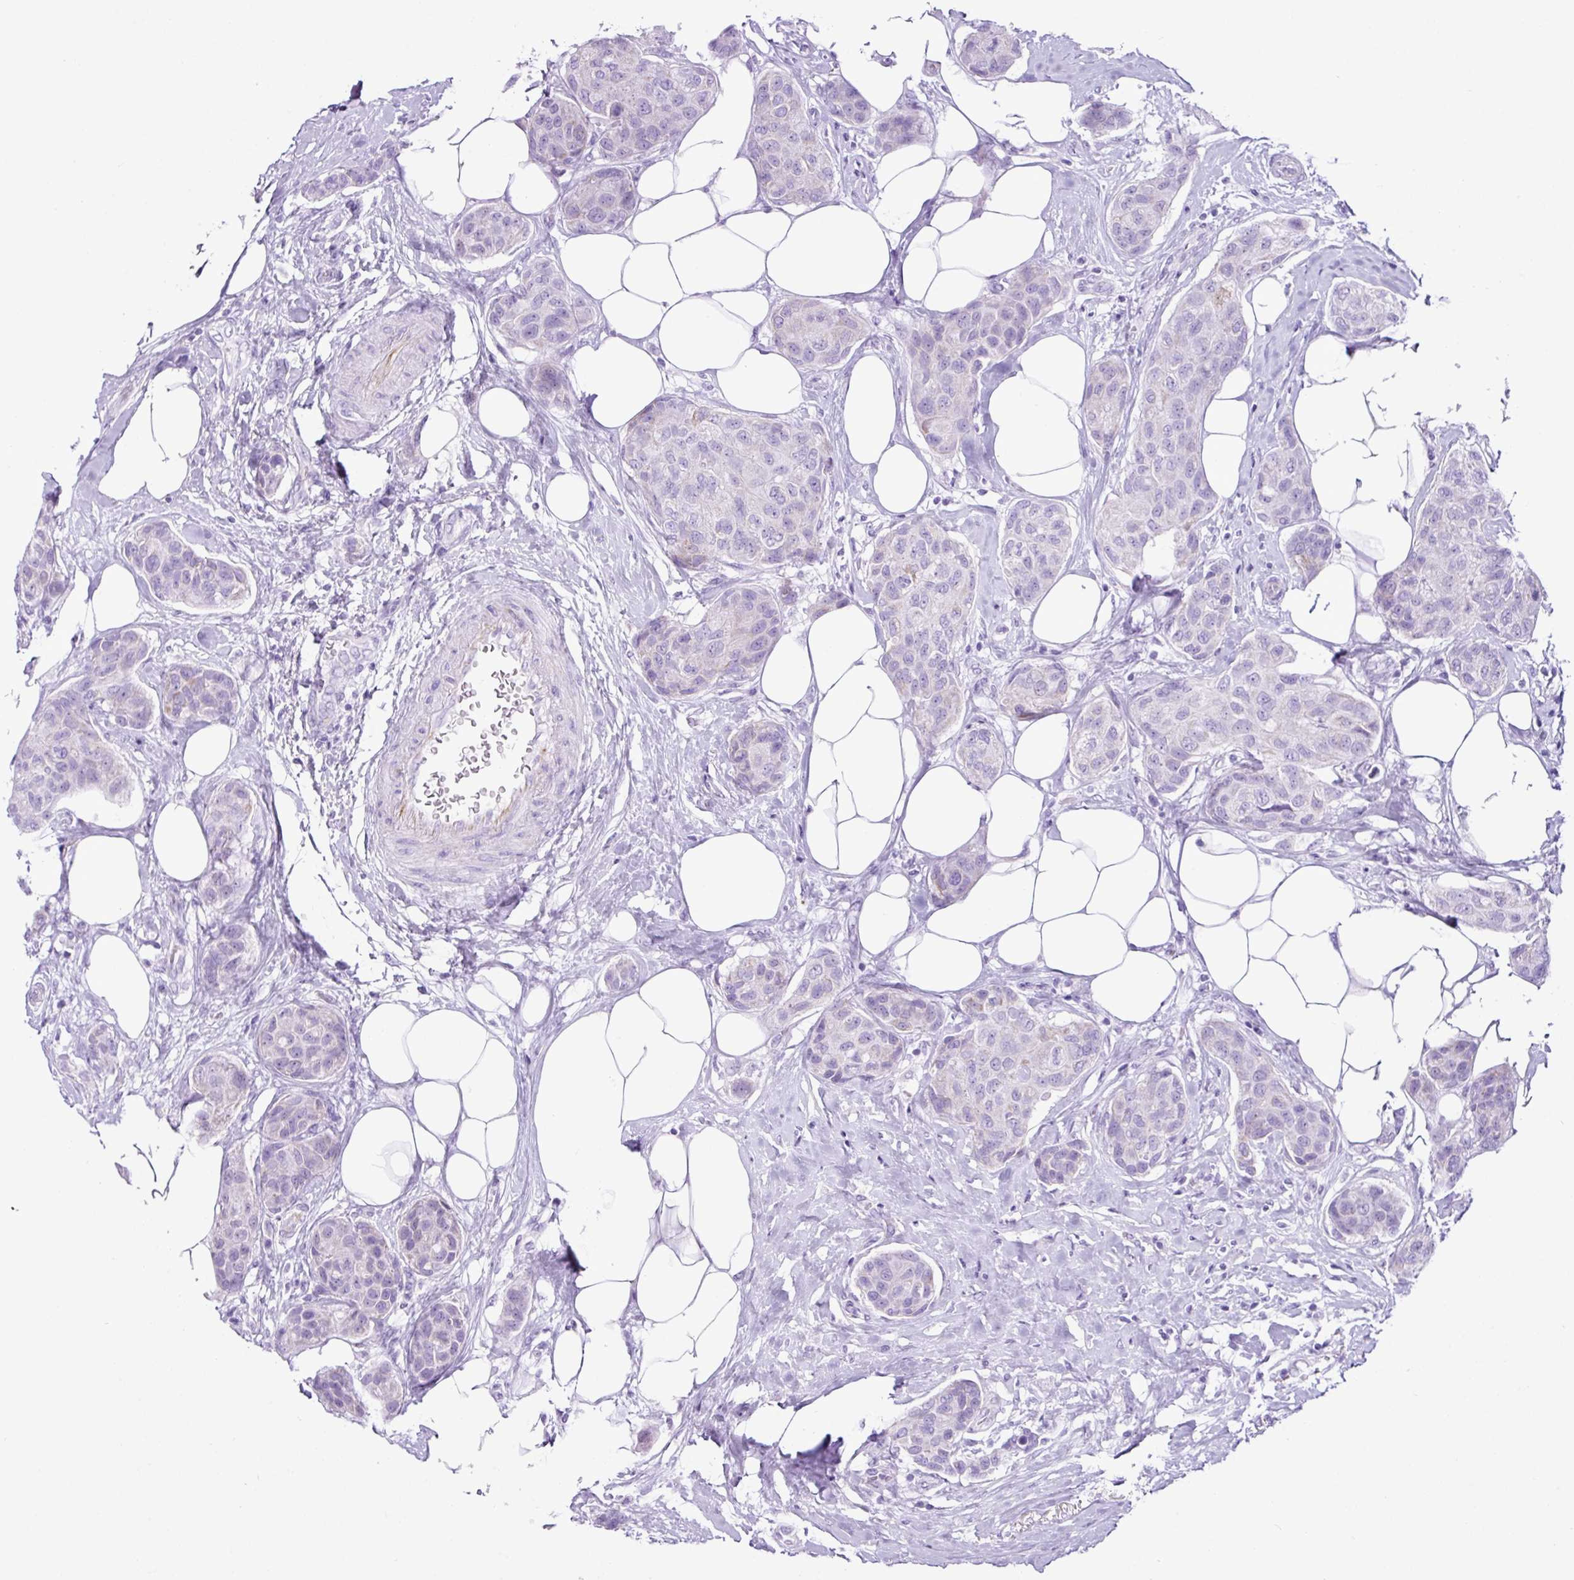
{"staining": {"intensity": "weak", "quantity": "<25%", "location": "cytoplasmic/membranous"}, "tissue": "breast cancer", "cell_type": "Tumor cells", "image_type": "cancer", "snomed": [{"axis": "morphology", "description": "Duct carcinoma"}, {"axis": "topography", "description": "Breast"}, {"axis": "topography", "description": "Lymph node"}], "caption": "Human breast cancer stained for a protein using immunohistochemistry (IHC) demonstrates no staining in tumor cells.", "gene": "LILRB4", "patient": {"sex": "female", "age": 80}}